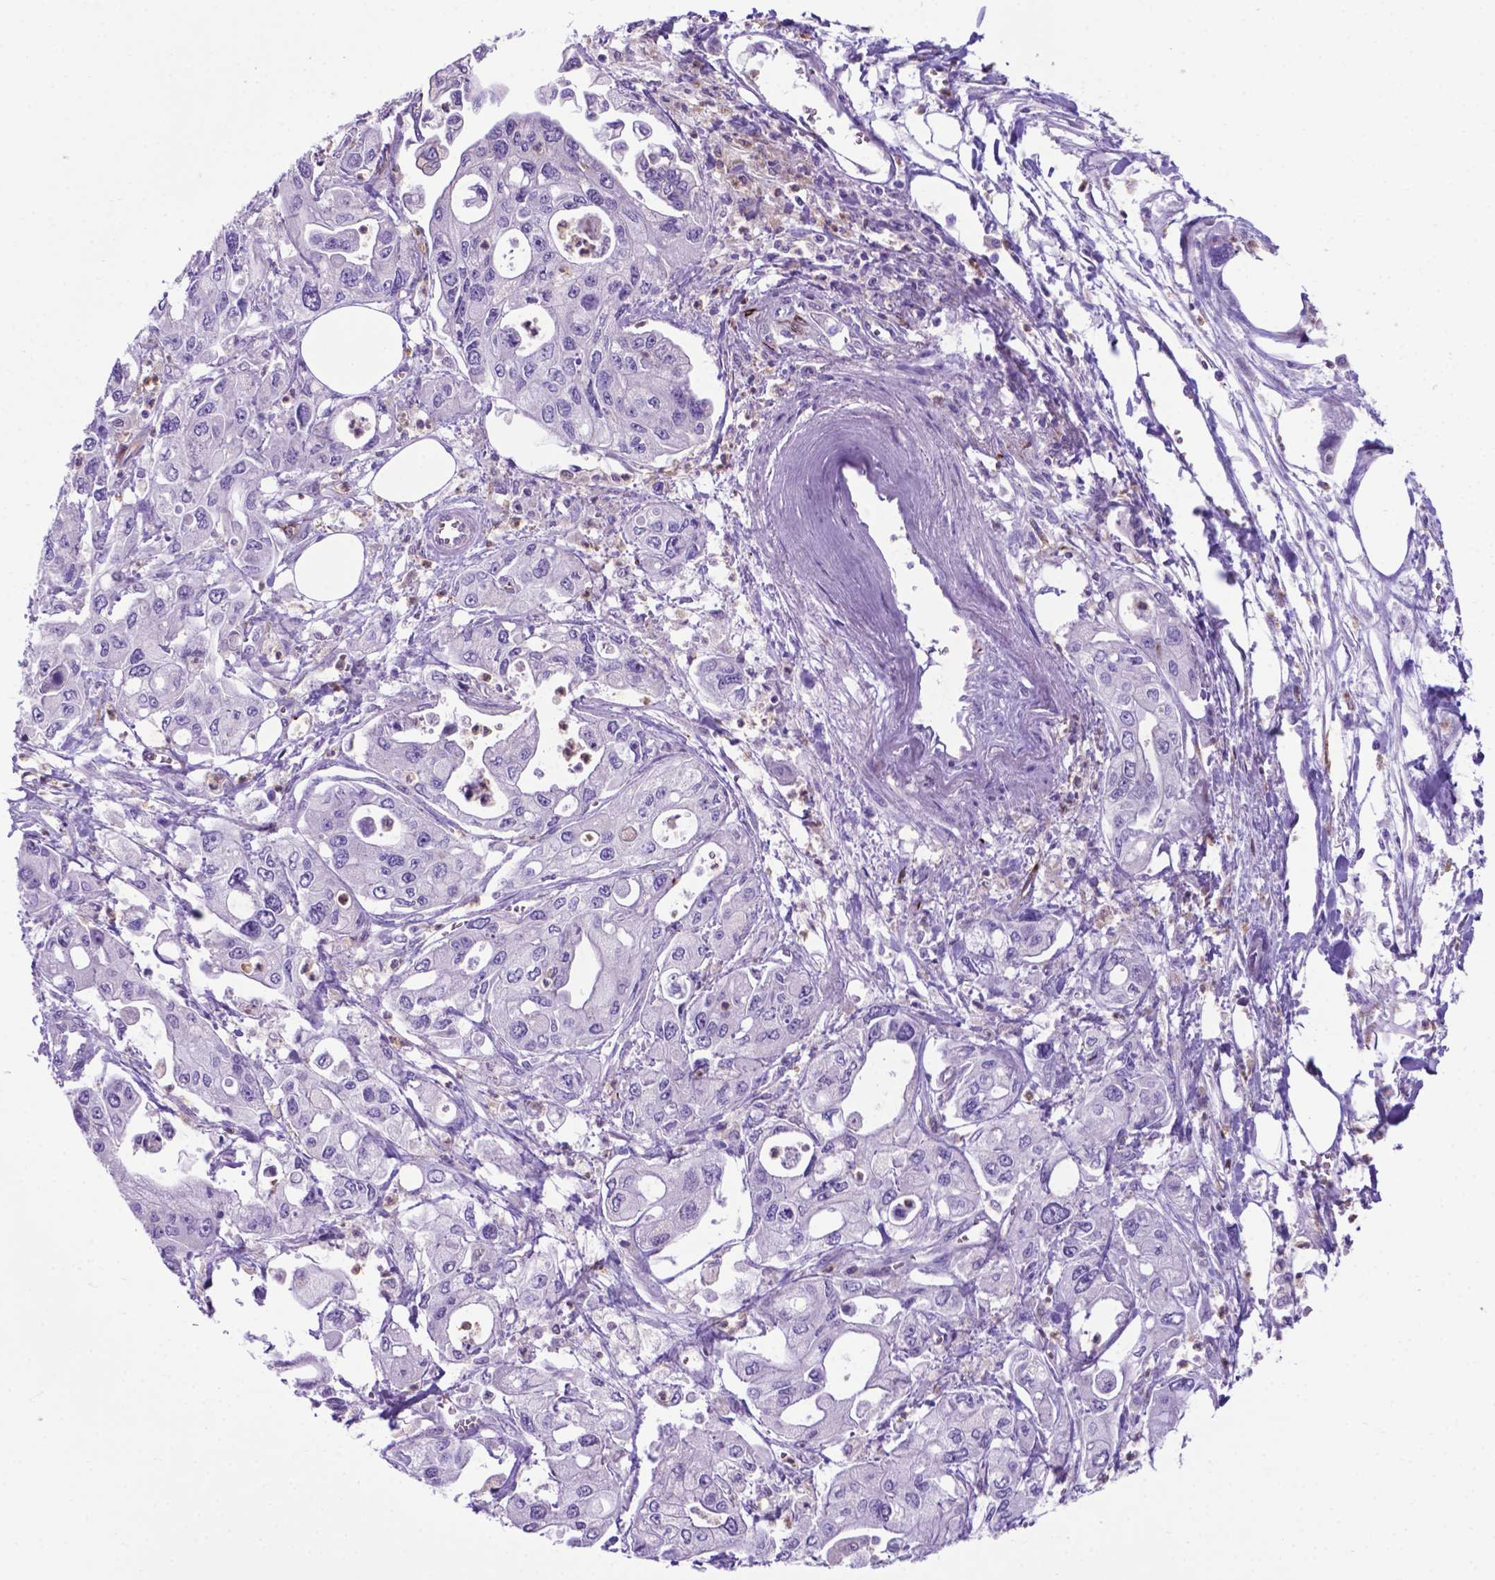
{"staining": {"intensity": "negative", "quantity": "none", "location": "none"}, "tissue": "pancreatic cancer", "cell_type": "Tumor cells", "image_type": "cancer", "snomed": [{"axis": "morphology", "description": "Adenocarcinoma, NOS"}, {"axis": "topography", "description": "Pancreas"}], "caption": "Adenocarcinoma (pancreatic) was stained to show a protein in brown. There is no significant expression in tumor cells.", "gene": "LZTR1", "patient": {"sex": "male", "age": 70}}